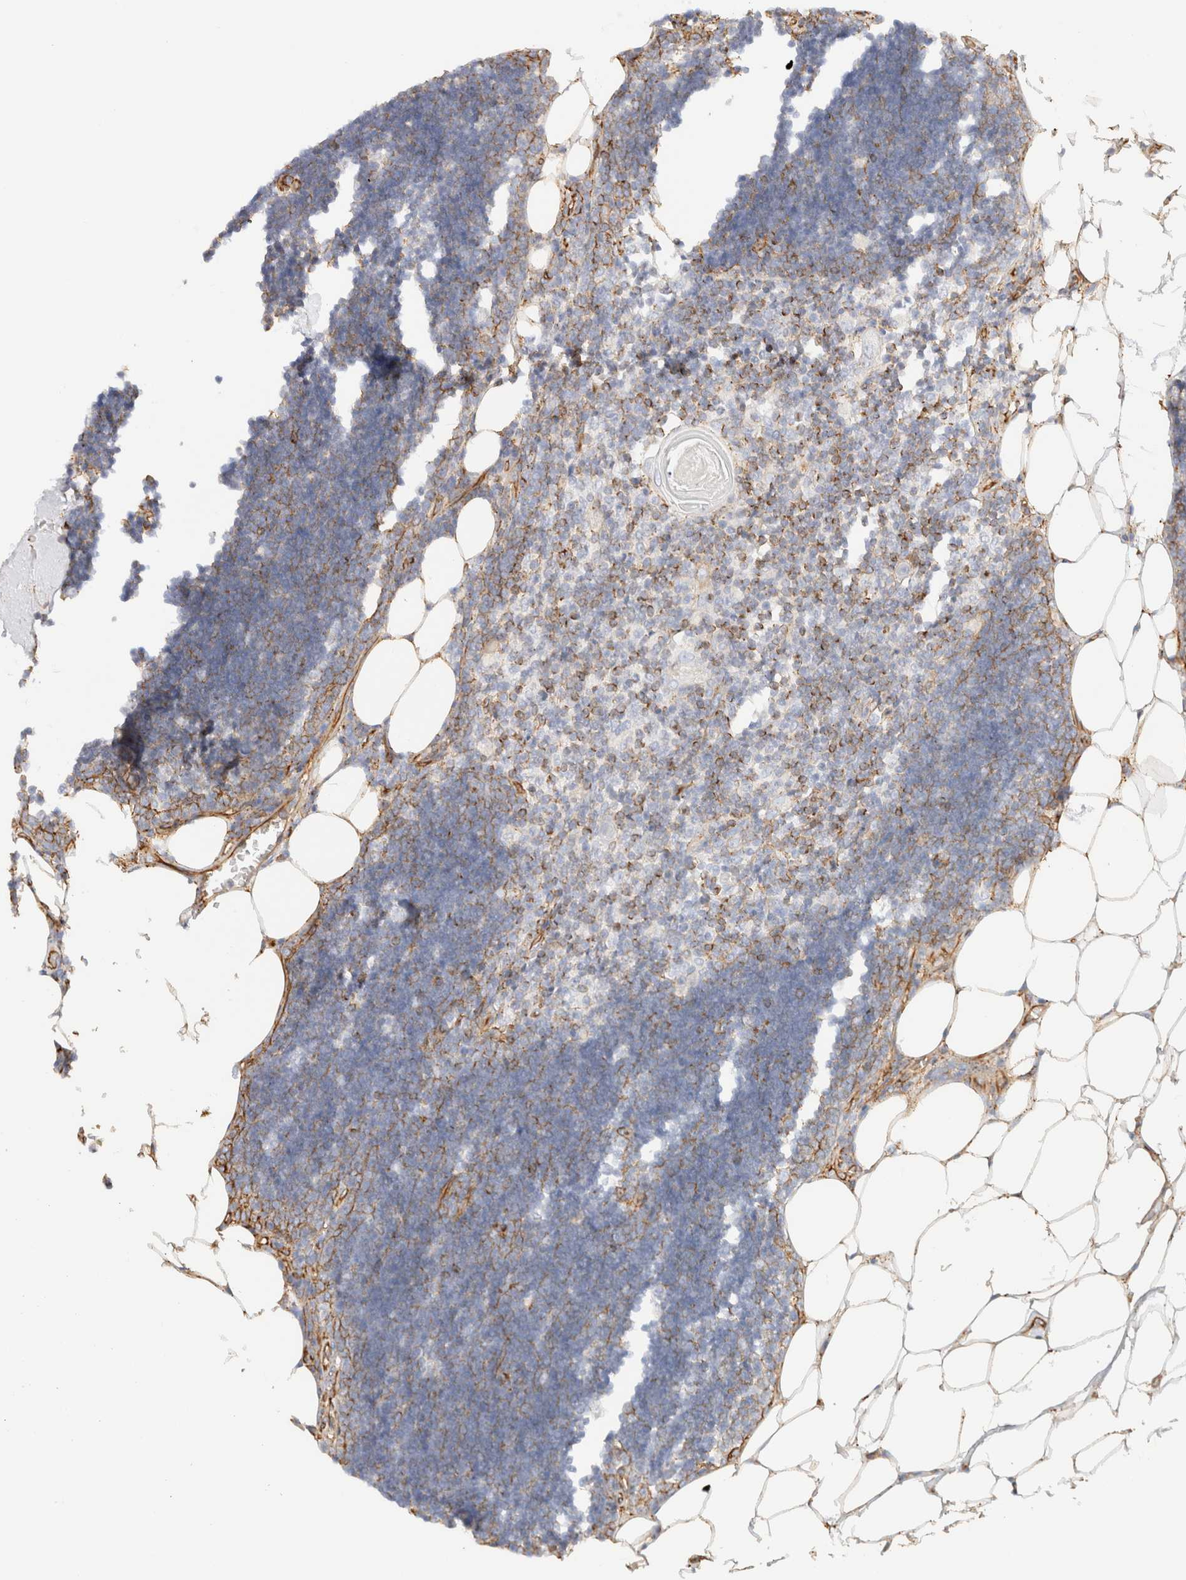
{"staining": {"intensity": "negative", "quantity": "none", "location": "none"}, "tissue": "lymph node", "cell_type": "Germinal center cells", "image_type": "normal", "snomed": [{"axis": "morphology", "description": "Normal tissue, NOS"}, {"axis": "topography", "description": "Lymph node"}], "caption": "IHC image of benign lymph node: human lymph node stained with DAB (3,3'-diaminobenzidine) demonstrates no significant protein staining in germinal center cells. The staining is performed using DAB brown chromogen with nuclei counter-stained in using hematoxylin.", "gene": "CYB5R4", "patient": {"sex": "male", "age": 33}}